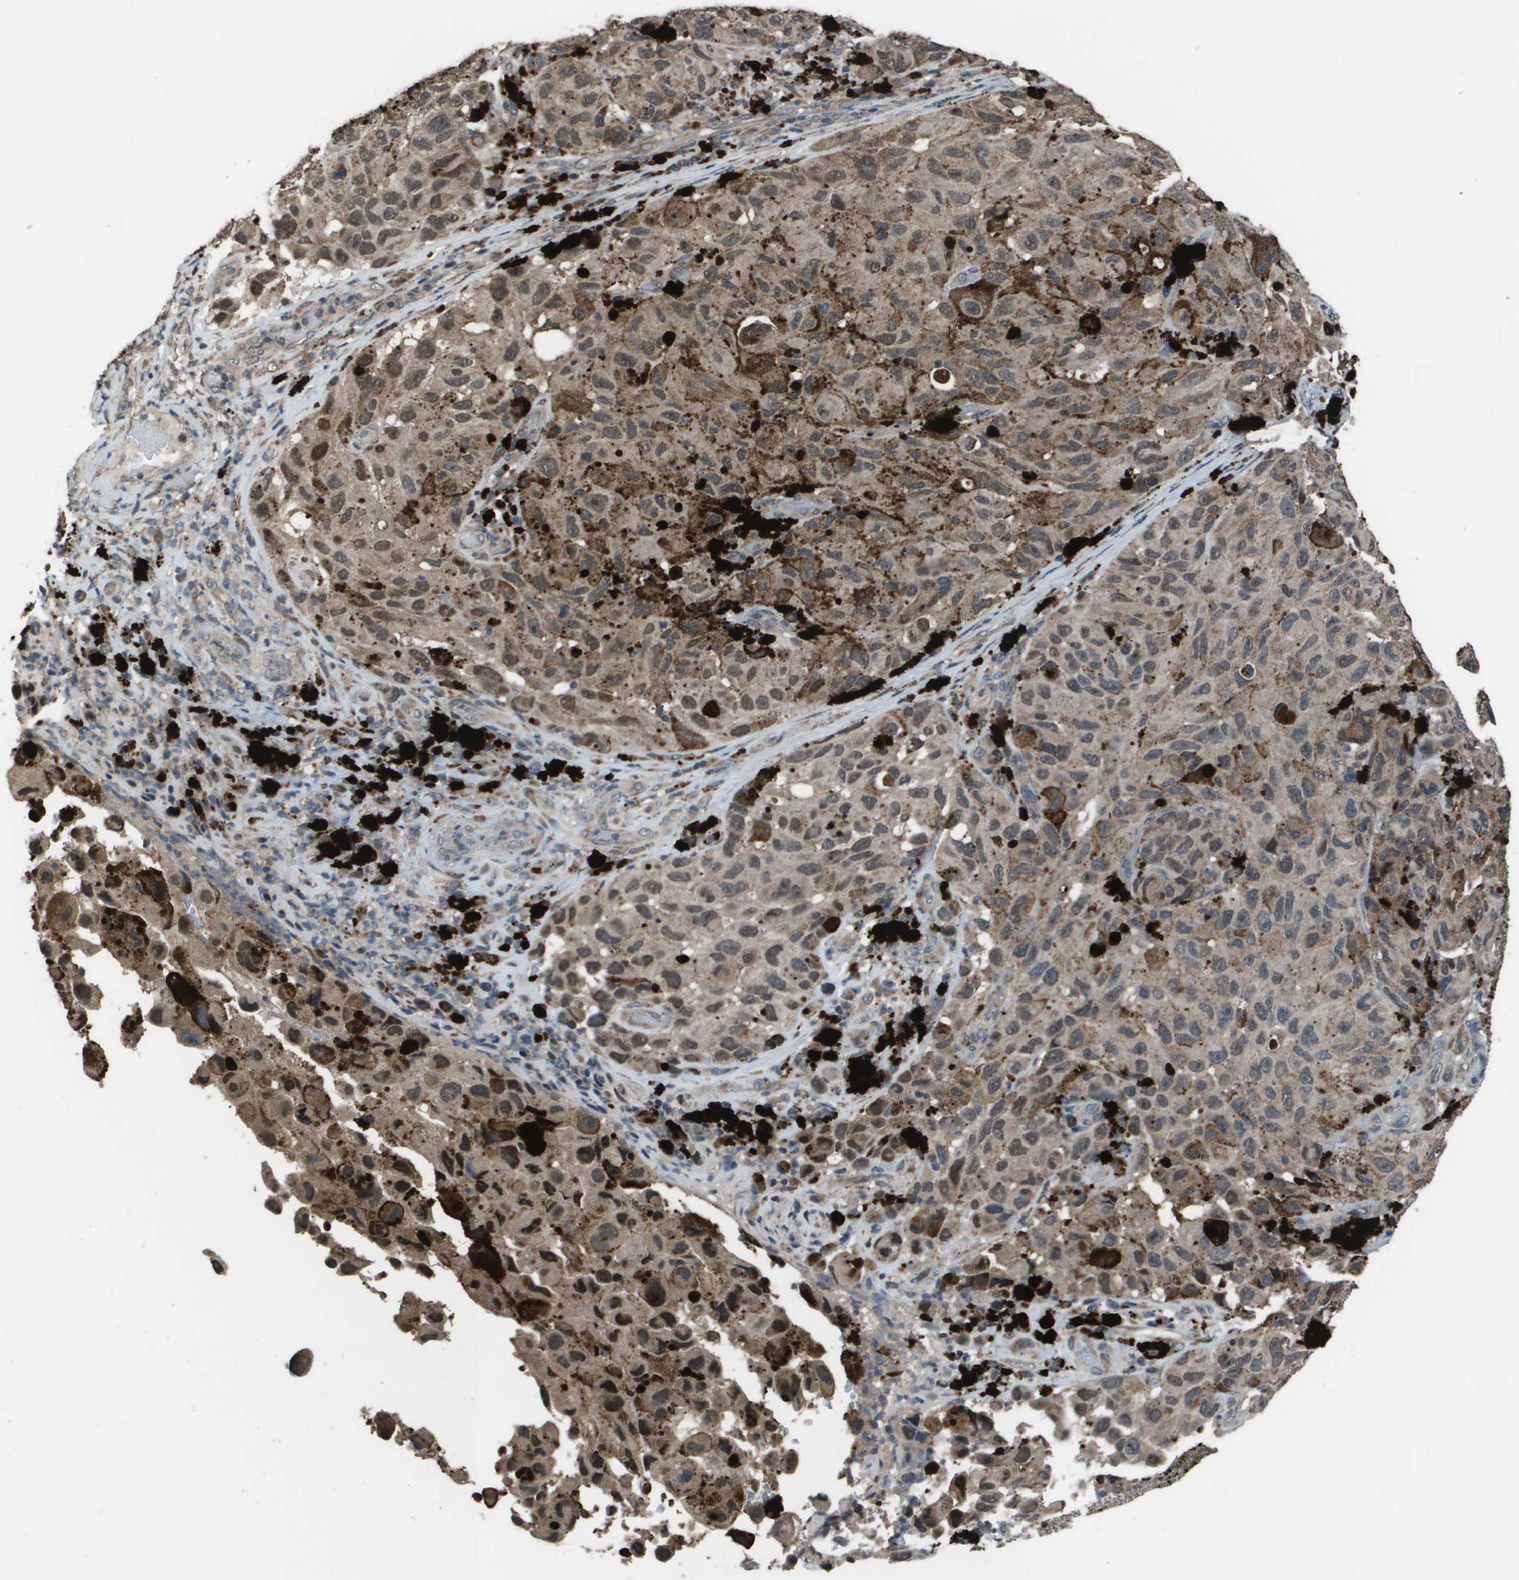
{"staining": {"intensity": "weak", "quantity": ">75%", "location": "cytoplasmic/membranous"}, "tissue": "melanoma", "cell_type": "Tumor cells", "image_type": "cancer", "snomed": [{"axis": "morphology", "description": "Malignant melanoma, NOS"}, {"axis": "topography", "description": "Skin"}], "caption": "Melanoma stained for a protein displays weak cytoplasmic/membranous positivity in tumor cells.", "gene": "GOSR2", "patient": {"sex": "female", "age": 73}}